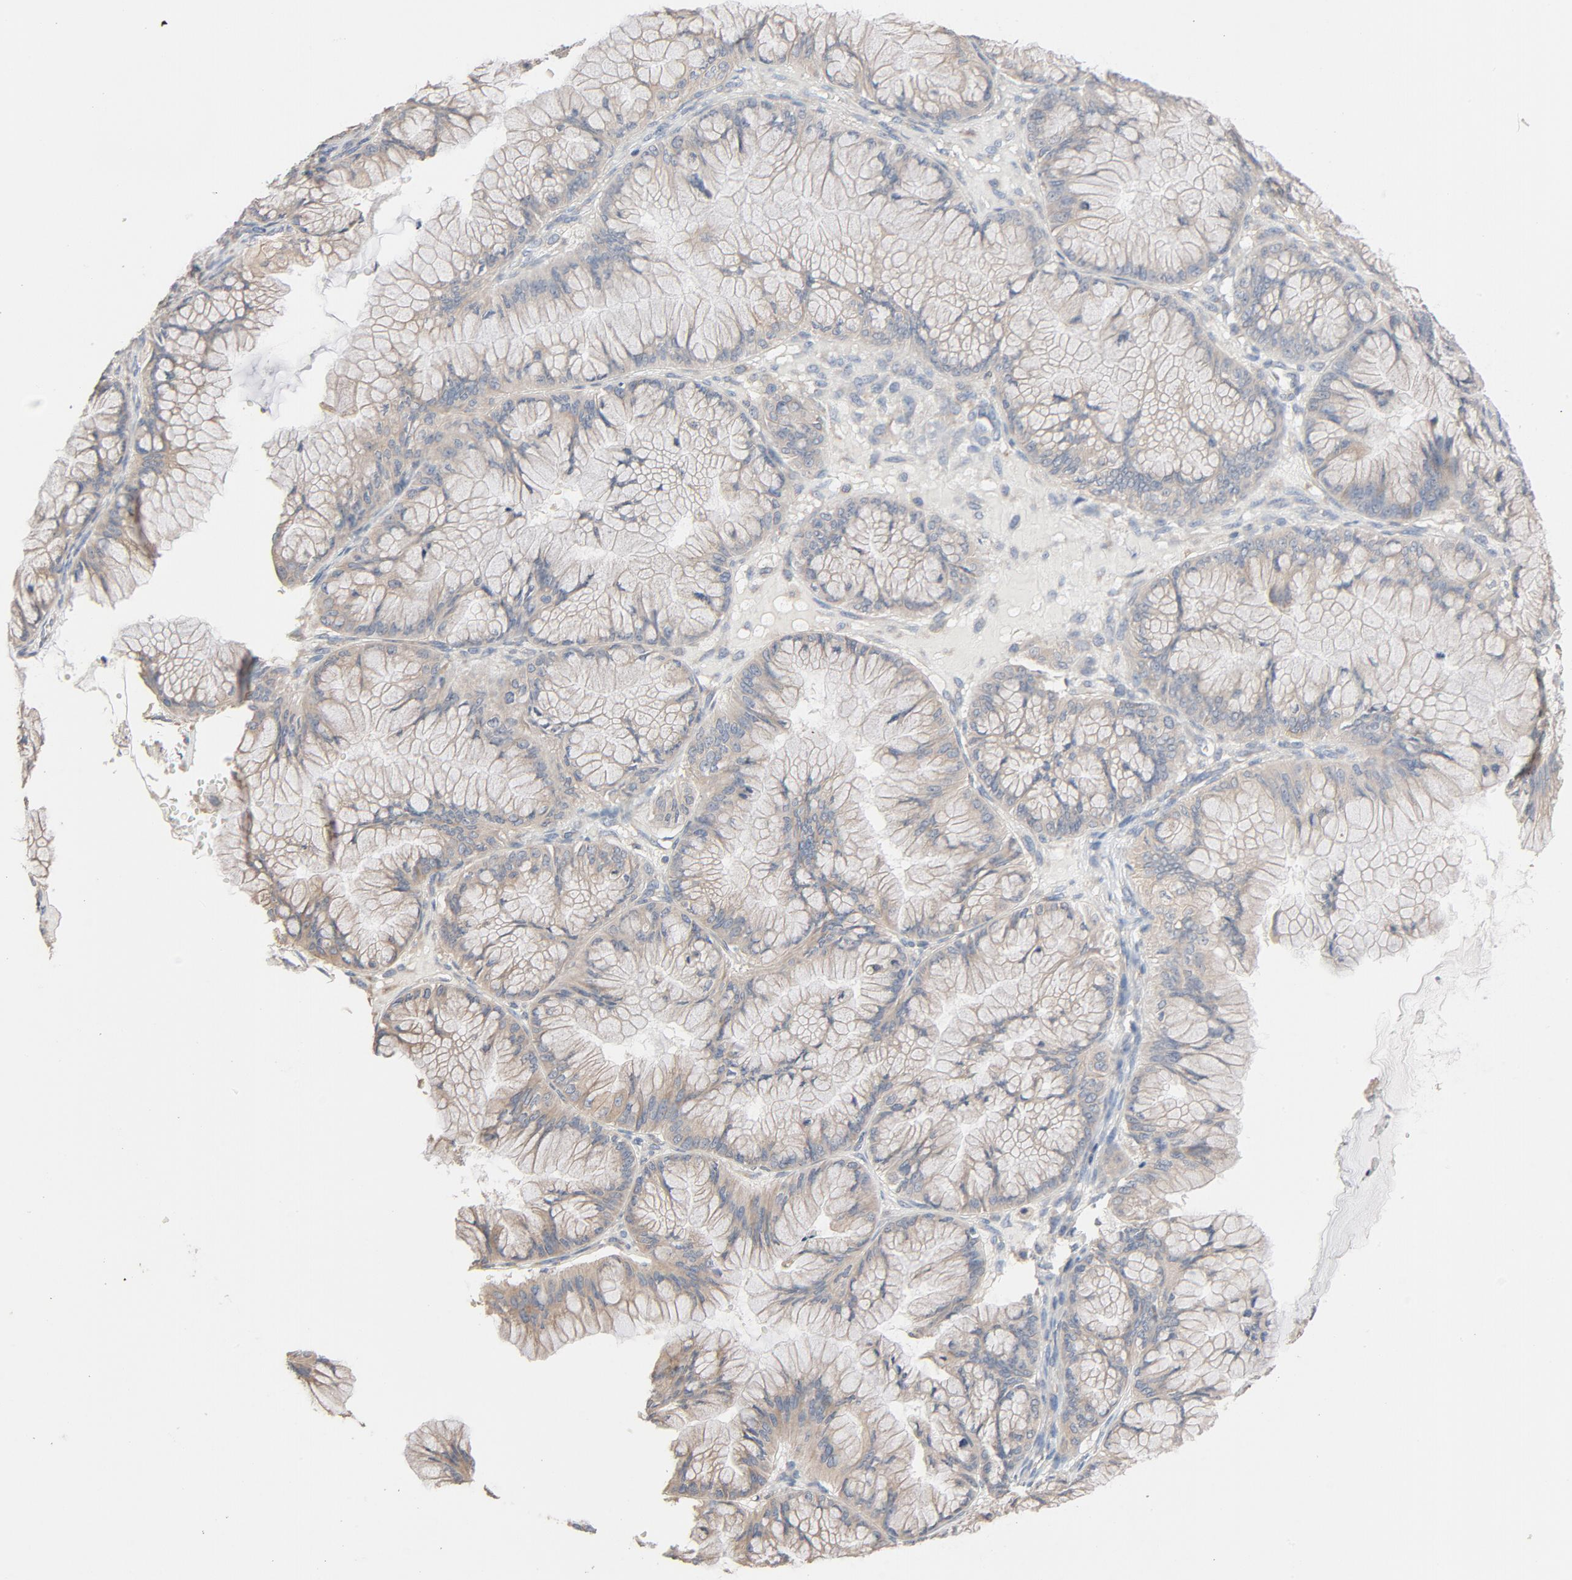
{"staining": {"intensity": "weak", "quantity": ">75%", "location": "cytoplasmic/membranous"}, "tissue": "ovarian cancer", "cell_type": "Tumor cells", "image_type": "cancer", "snomed": [{"axis": "morphology", "description": "Cystadenocarcinoma, mucinous, NOS"}, {"axis": "topography", "description": "Ovary"}], "caption": "Ovarian mucinous cystadenocarcinoma was stained to show a protein in brown. There is low levels of weak cytoplasmic/membranous expression in approximately >75% of tumor cells.", "gene": "TLR4", "patient": {"sex": "female", "age": 63}}